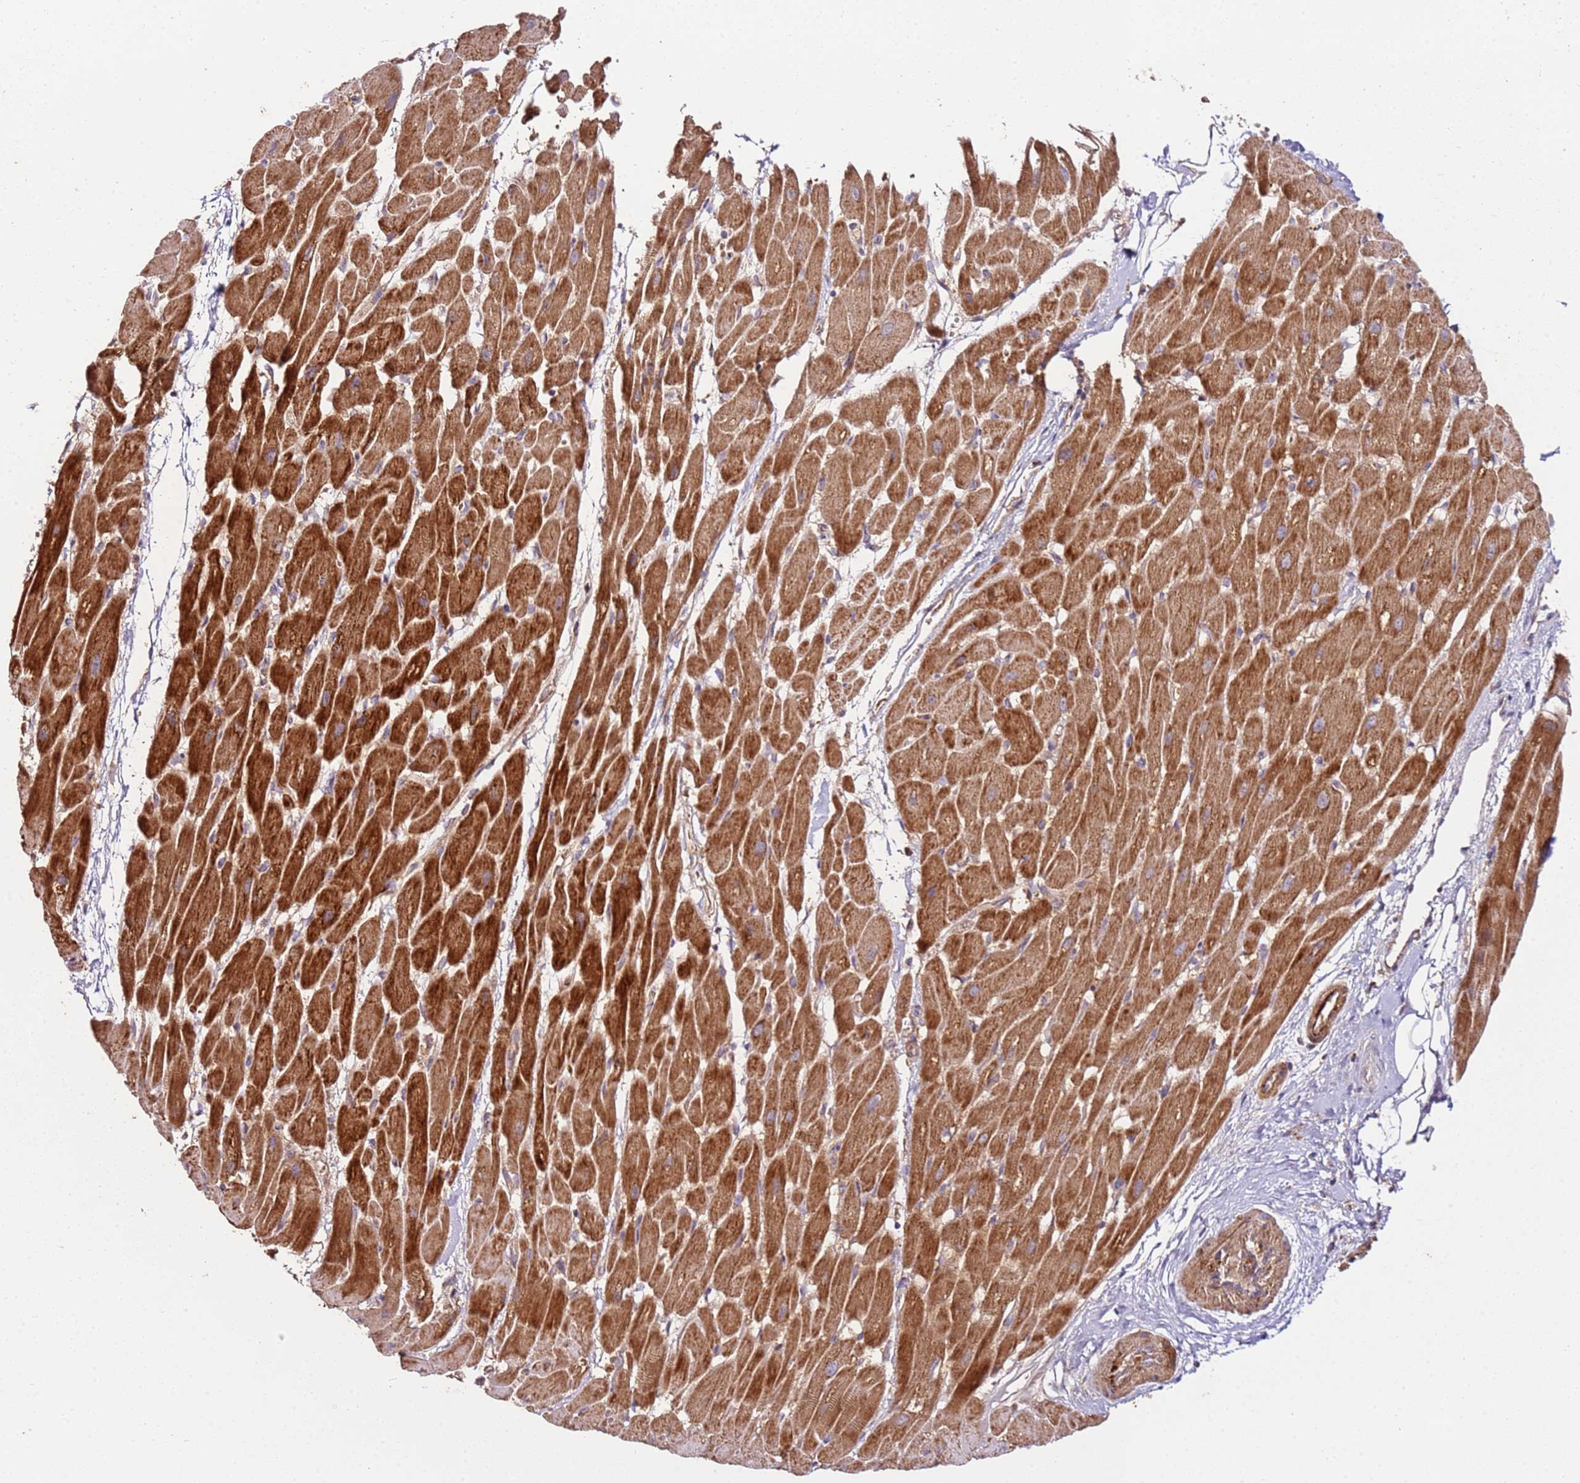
{"staining": {"intensity": "strong", "quantity": ">75%", "location": "cytoplasmic/membranous"}, "tissue": "heart muscle", "cell_type": "Cardiomyocytes", "image_type": "normal", "snomed": [{"axis": "morphology", "description": "Normal tissue, NOS"}, {"axis": "topography", "description": "Heart"}], "caption": "Heart muscle stained for a protein reveals strong cytoplasmic/membranous positivity in cardiomyocytes.", "gene": "KRTAP21", "patient": {"sex": "male", "age": 37}}